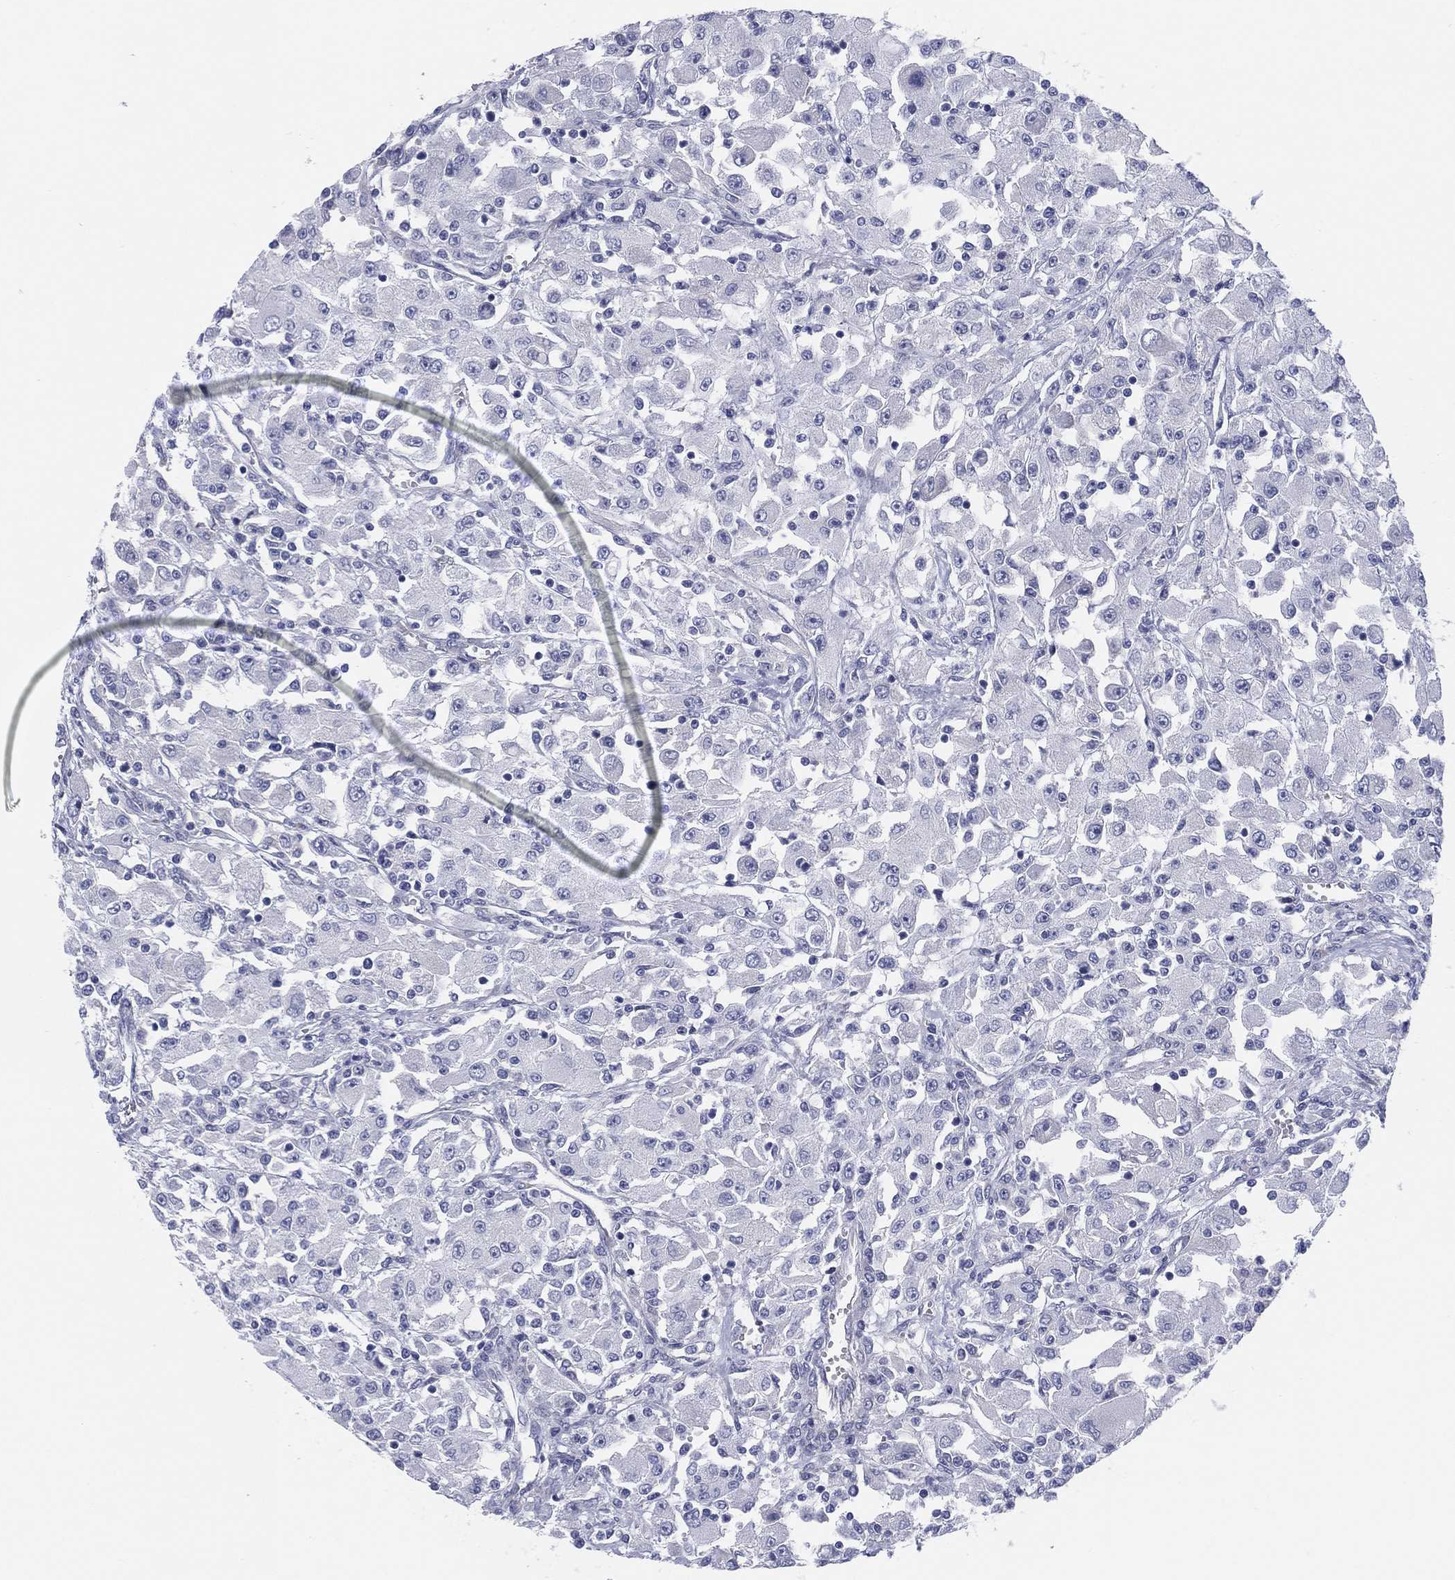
{"staining": {"intensity": "negative", "quantity": "none", "location": "none"}, "tissue": "renal cancer", "cell_type": "Tumor cells", "image_type": "cancer", "snomed": [{"axis": "morphology", "description": "Adenocarcinoma, NOS"}, {"axis": "topography", "description": "Kidney"}], "caption": "An immunohistochemistry photomicrograph of adenocarcinoma (renal) is shown. There is no staining in tumor cells of adenocarcinoma (renal).", "gene": "MLF1", "patient": {"sex": "female", "age": 67}}